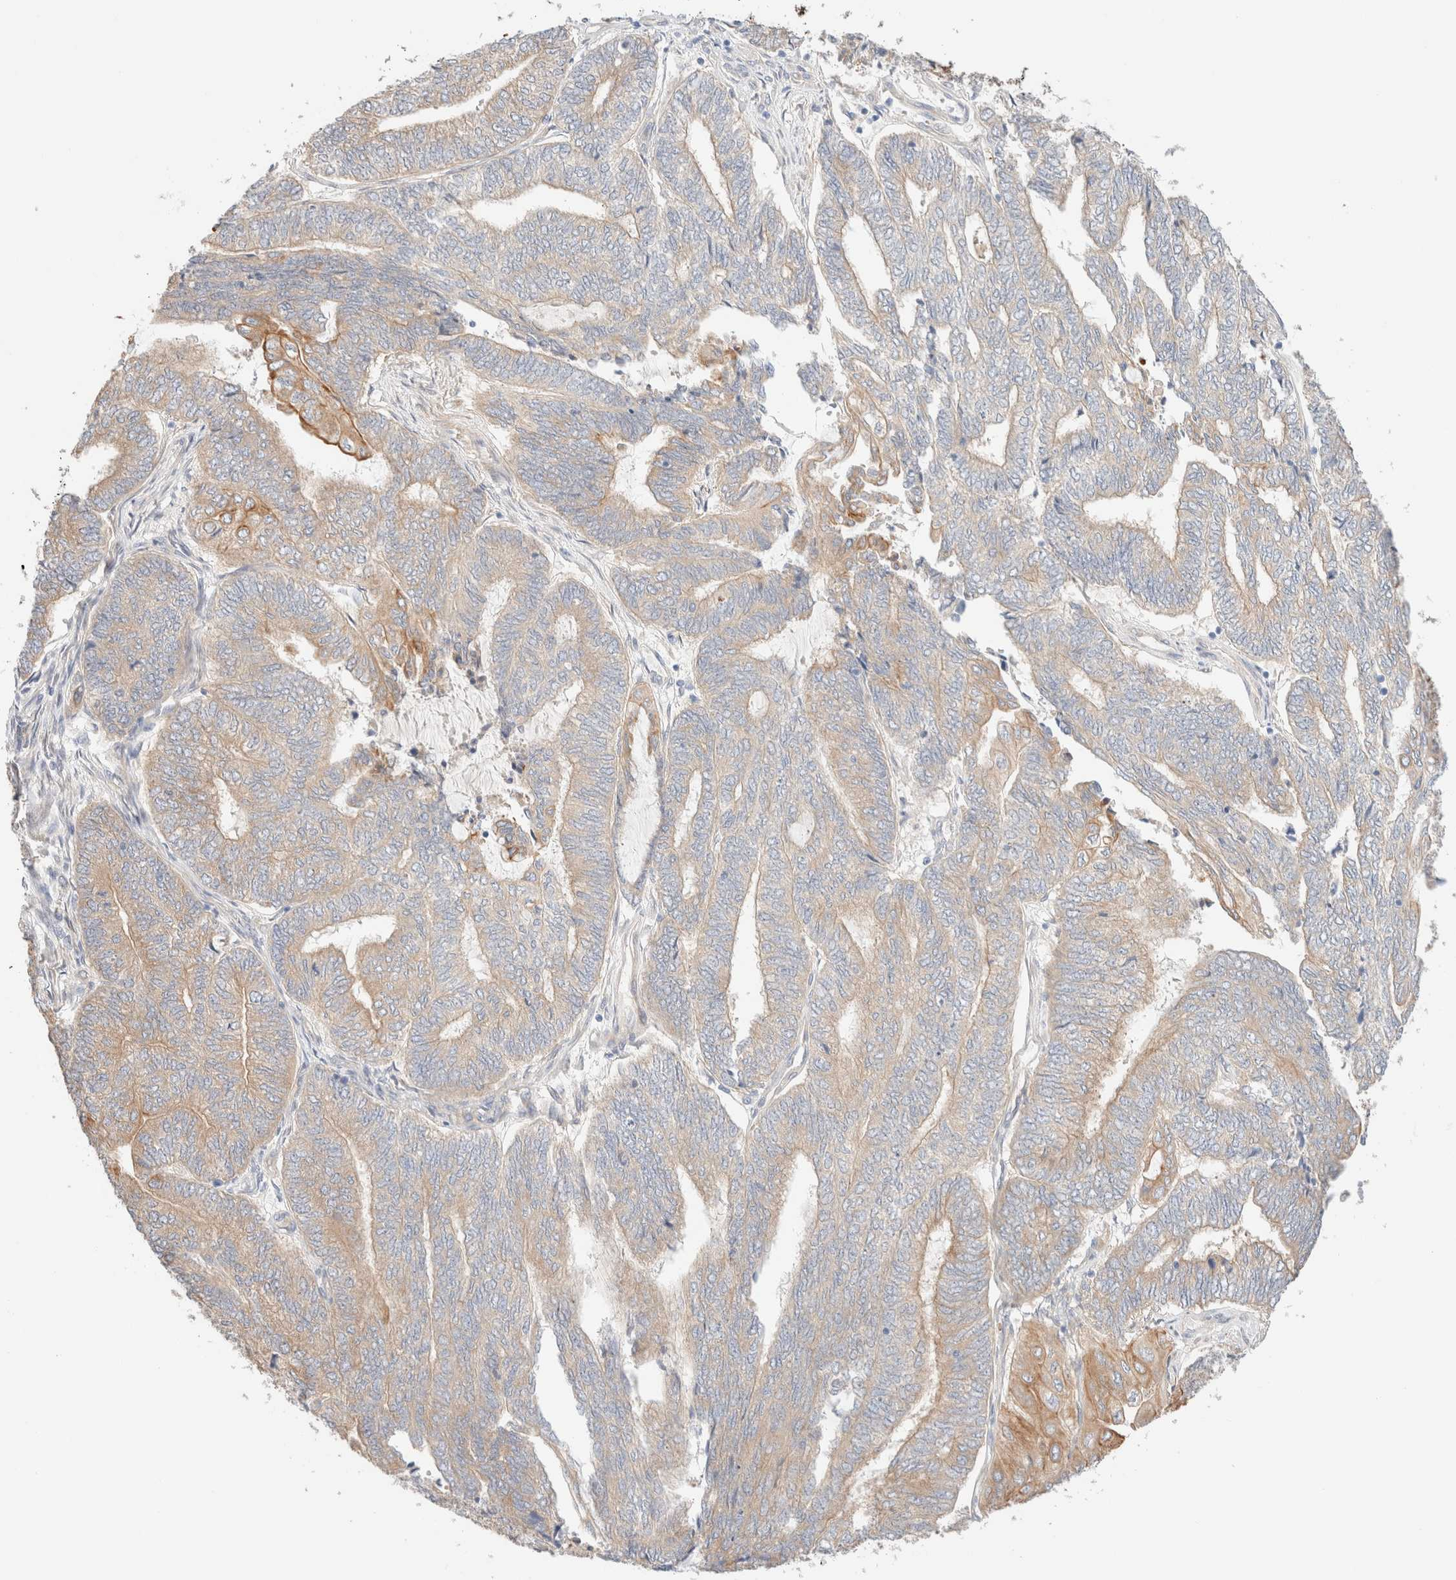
{"staining": {"intensity": "weak", "quantity": ">75%", "location": "cytoplasmic/membranous"}, "tissue": "endometrial cancer", "cell_type": "Tumor cells", "image_type": "cancer", "snomed": [{"axis": "morphology", "description": "Adenocarcinoma, NOS"}, {"axis": "topography", "description": "Uterus"}, {"axis": "topography", "description": "Endometrium"}], "caption": "A histopathology image of endometrial cancer stained for a protein reveals weak cytoplasmic/membranous brown staining in tumor cells.", "gene": "NIBAN2", "patient": {"sex": "female", "age": 70}}